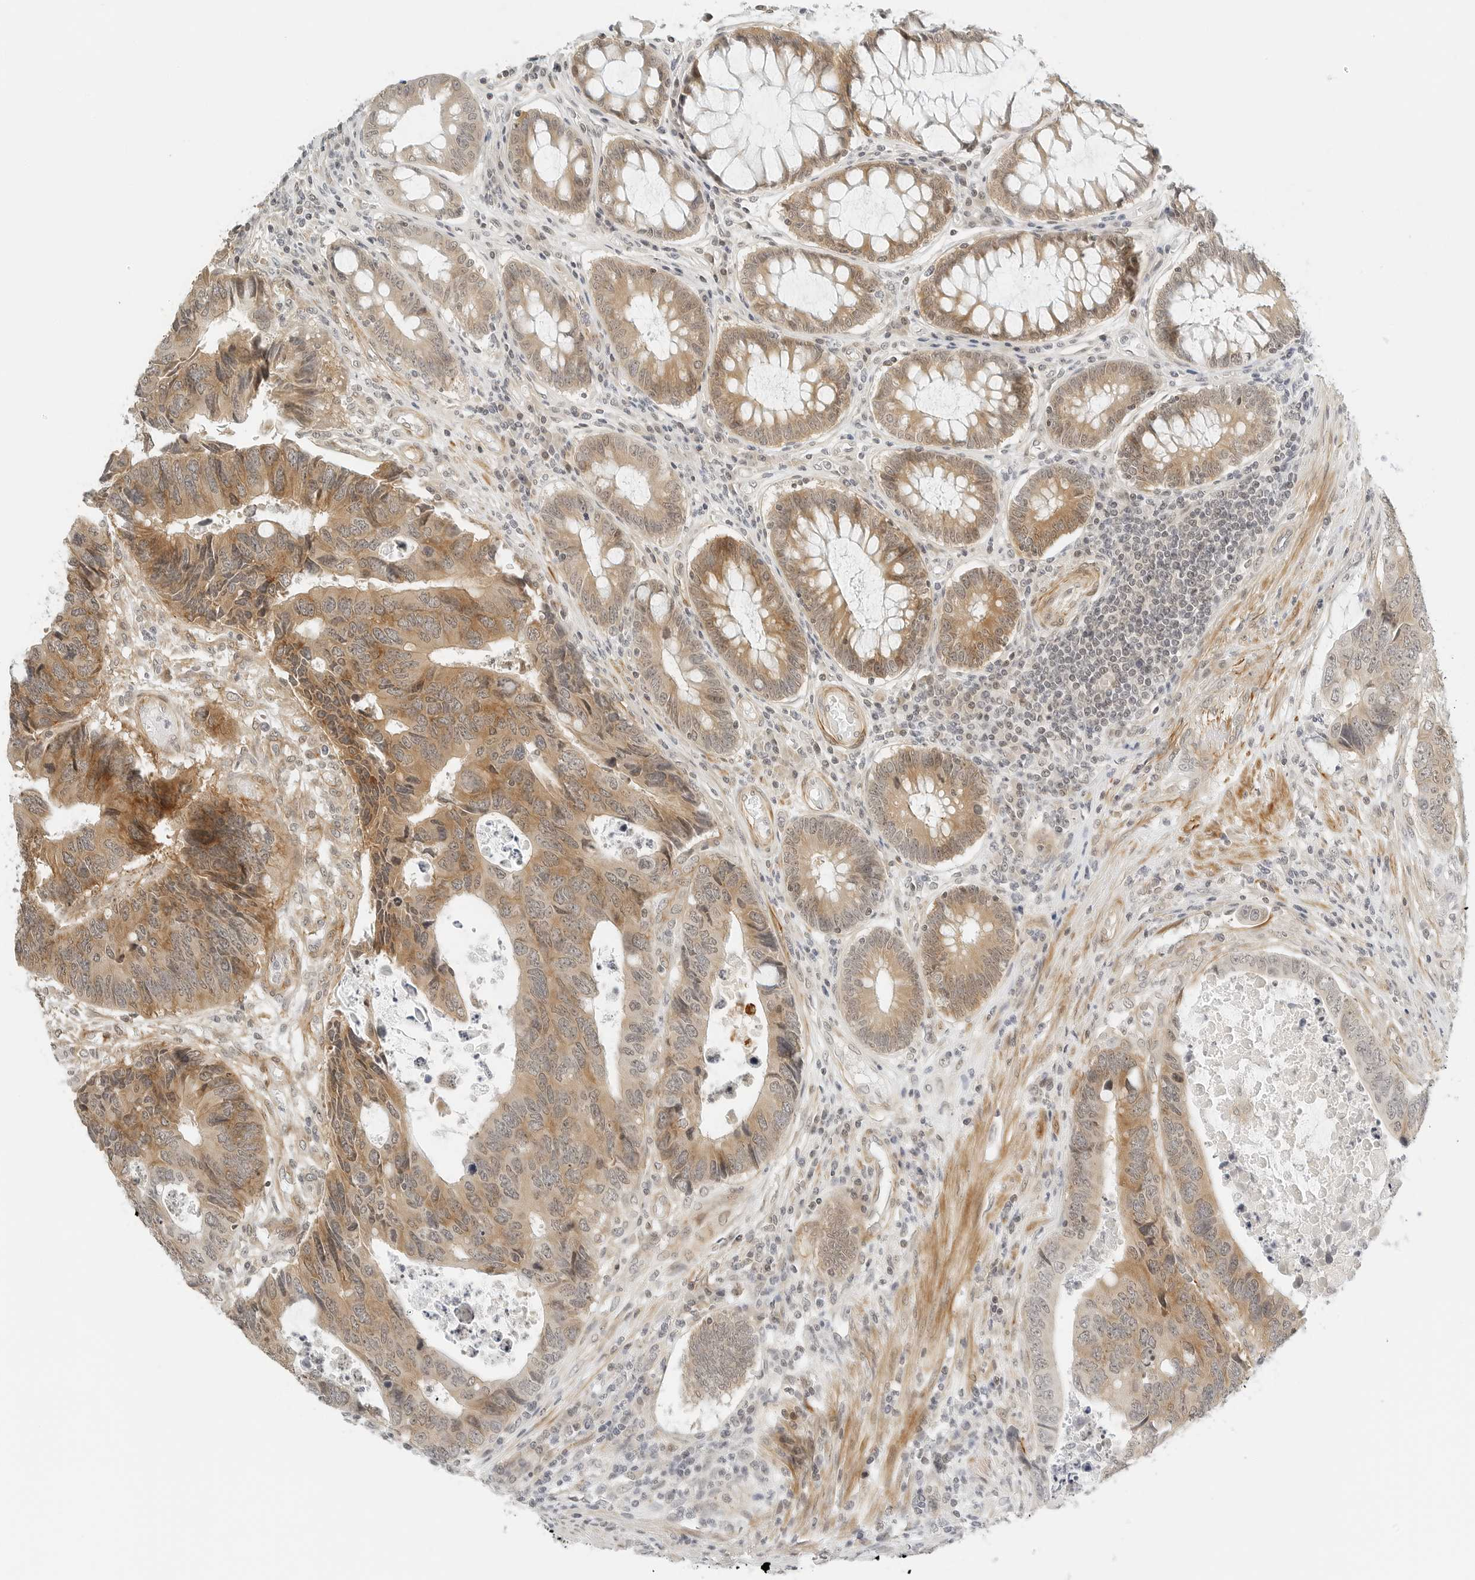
{"staining": {"intensity": "moderate", "quantity": ">75%", "location": "cytoplasmic/membranous"}, "tissue": "colorectal cancer", "cell_type": "Tumor cells", "image_type": "cancer", "snomed": [{"axis": "morphology", "description": "Adenocarcinoma, NOS"}, {"axis": "topography", "description": "Rectum"}], "caption": "Human colorectal cancer (adenocarcinoma) stained with a protein marker reveals moderate staining in tumor cells.", "gene": "NEO1", "patient": {"sex": "male", "age": 84}}